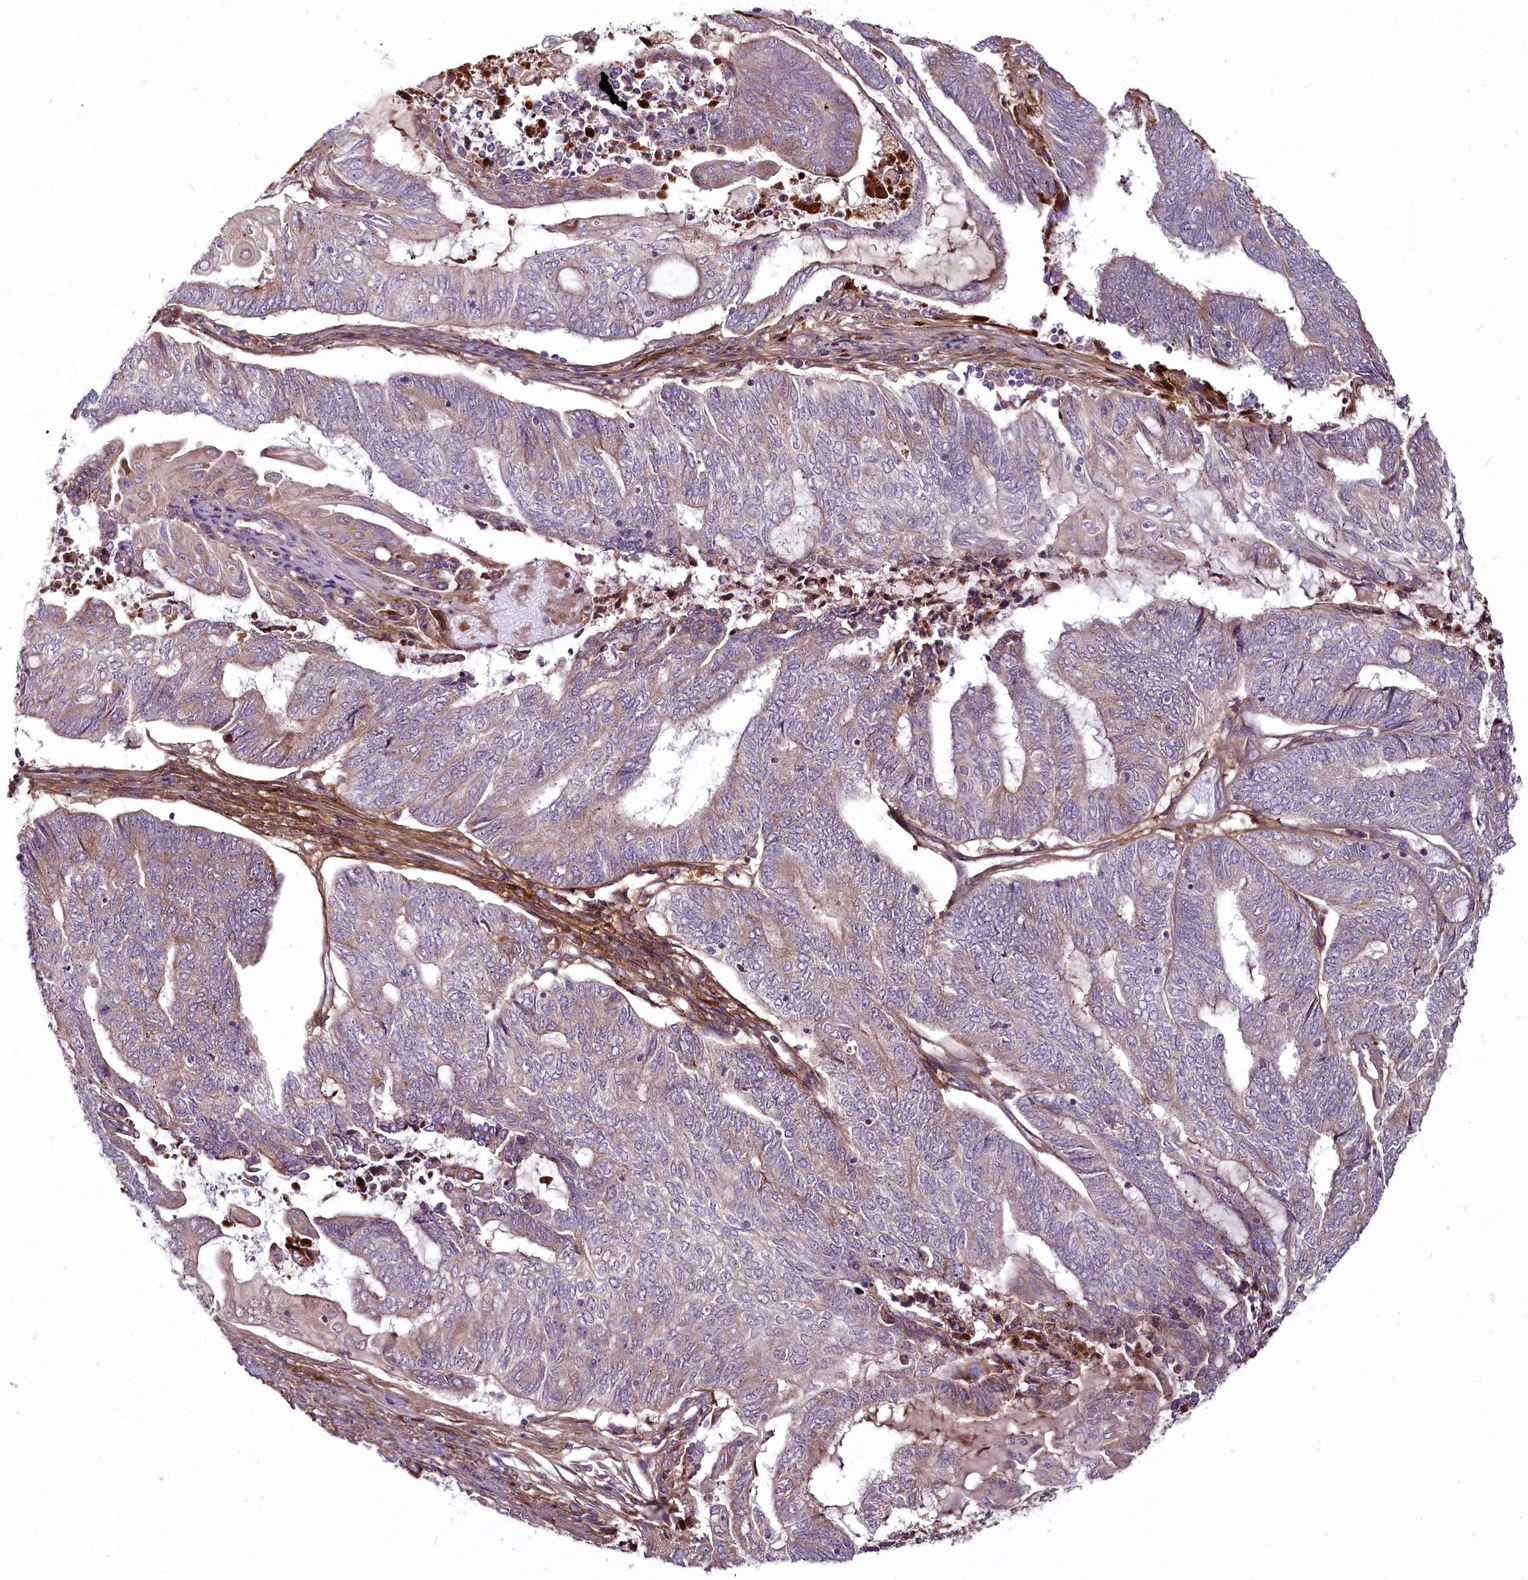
{"staining": {"intensity": "weak", "quantity": "<25%", "location": "cytoplasmic/membranous"}, "tissue": "endometrial cancer", "cell_type": "Tumor cells", "image_type": "cancer", "snomed": [{"axis": "morphology", "description": "Adenocarcinoma, NOS"}, {"axis": "topography", "description": "Uterus"}, {"axis": "topography", "description": "Endometrium"}], "caption": "Immunohistochemistry (IHC) photomicrograph of neoplastic tissue: human endometrial adenocarcinoma stained with DAB (3,3'-diaminobenzidine) reveals no significant protein expression in tumor cells.", "gene": "RSBN1", "patient": {"sex": "female", "age": 70}}